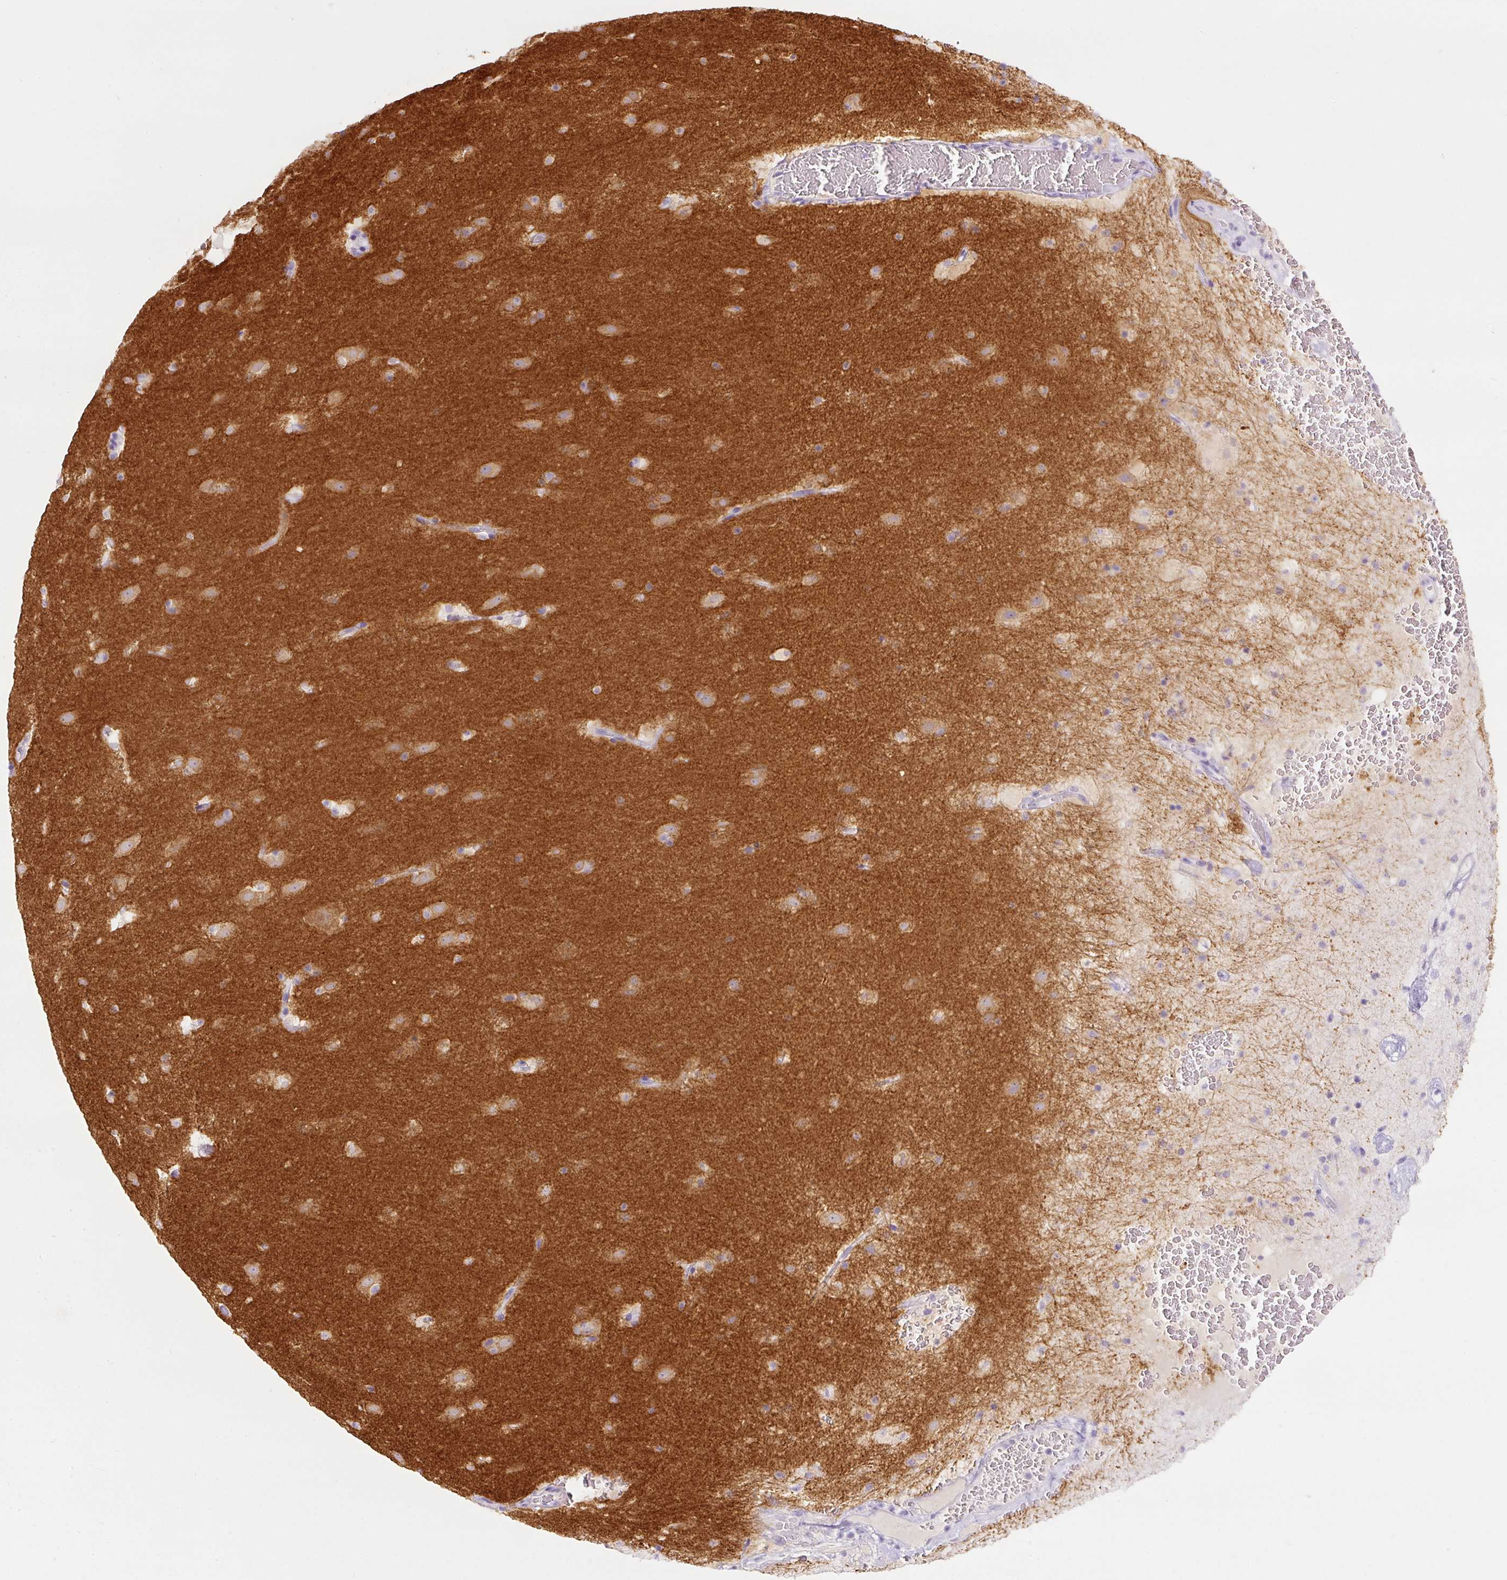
{"staining": {"intensity": "negative", "quantity": "none", "location": "none"}, "tissue": "caudate", "cell_type": "Glial cells", "image_type": "normal", "snomed": [{"axis": "morphology", "description": "Normal tissue, NOS"}, {"axis": "topography", "description": "Lateral ventricle wall"}], "caption": "The photomicrograph exhibits no significant expression in glial cells of caudate. (Immunohistochemistry (ihc), brightfield microscopy, high magnification).", "gene": "DNM1", "patient": {"sex": "male", "age": 37}}